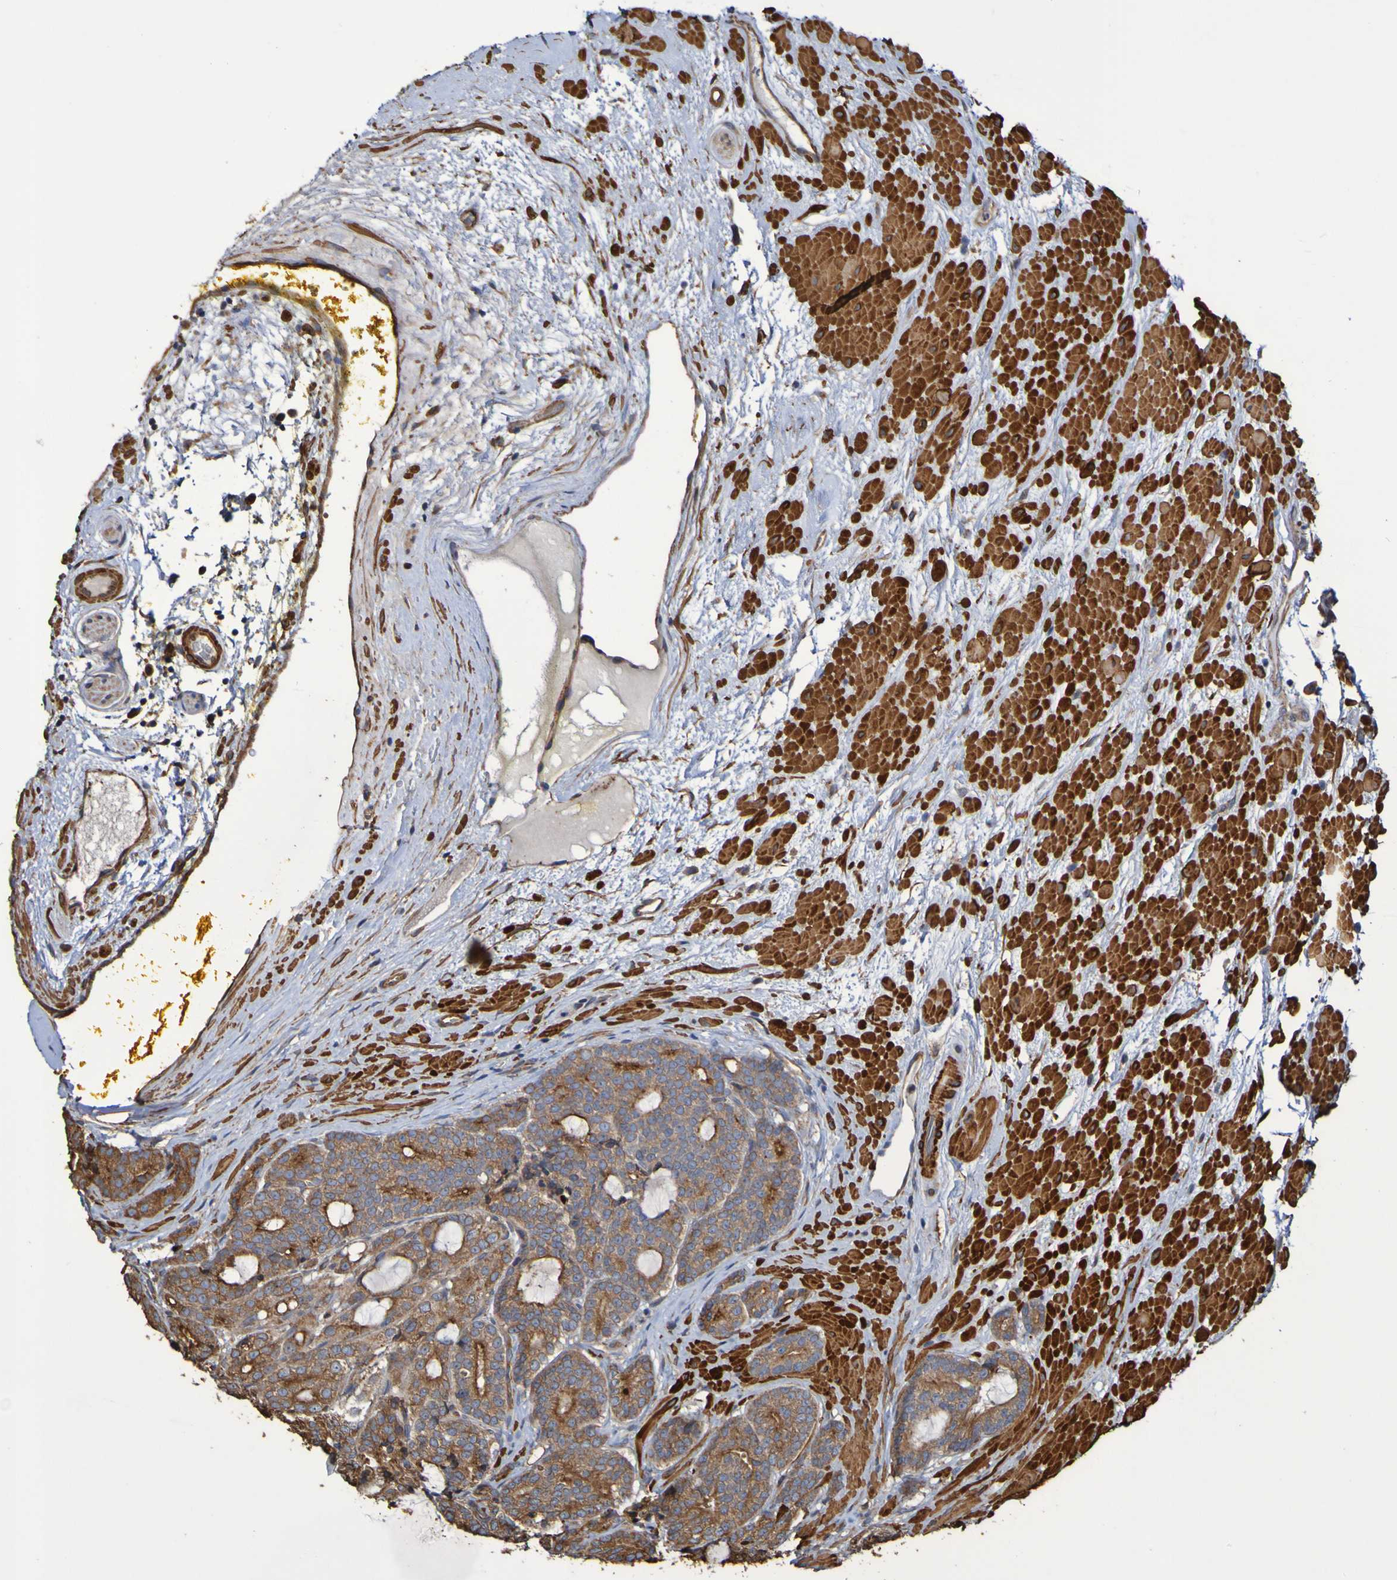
{"staining": {"intensity": "weak", "quantity": ">75%", "location": "cytoplasmic/membranous"}, "tissue": "prostate cancer", "cell_type": "Tumor cells", "image_type": "cancer", "snomed": [{"axis": "morphology", "description": "Adenocarcinoma, High grade"}, {"axis": "topography", "description": "Prostate"}], "caption": "Immunohistochemistry (IHC) (DAB) staining of prostate cancer (high-grade adenocarcinoma) exhibits weak cytoplasmic/membranous protein staining in approximately >75% of tumor cells.", "gene": "RAB11A", "patient": {"sex": "male", "age": 61}}